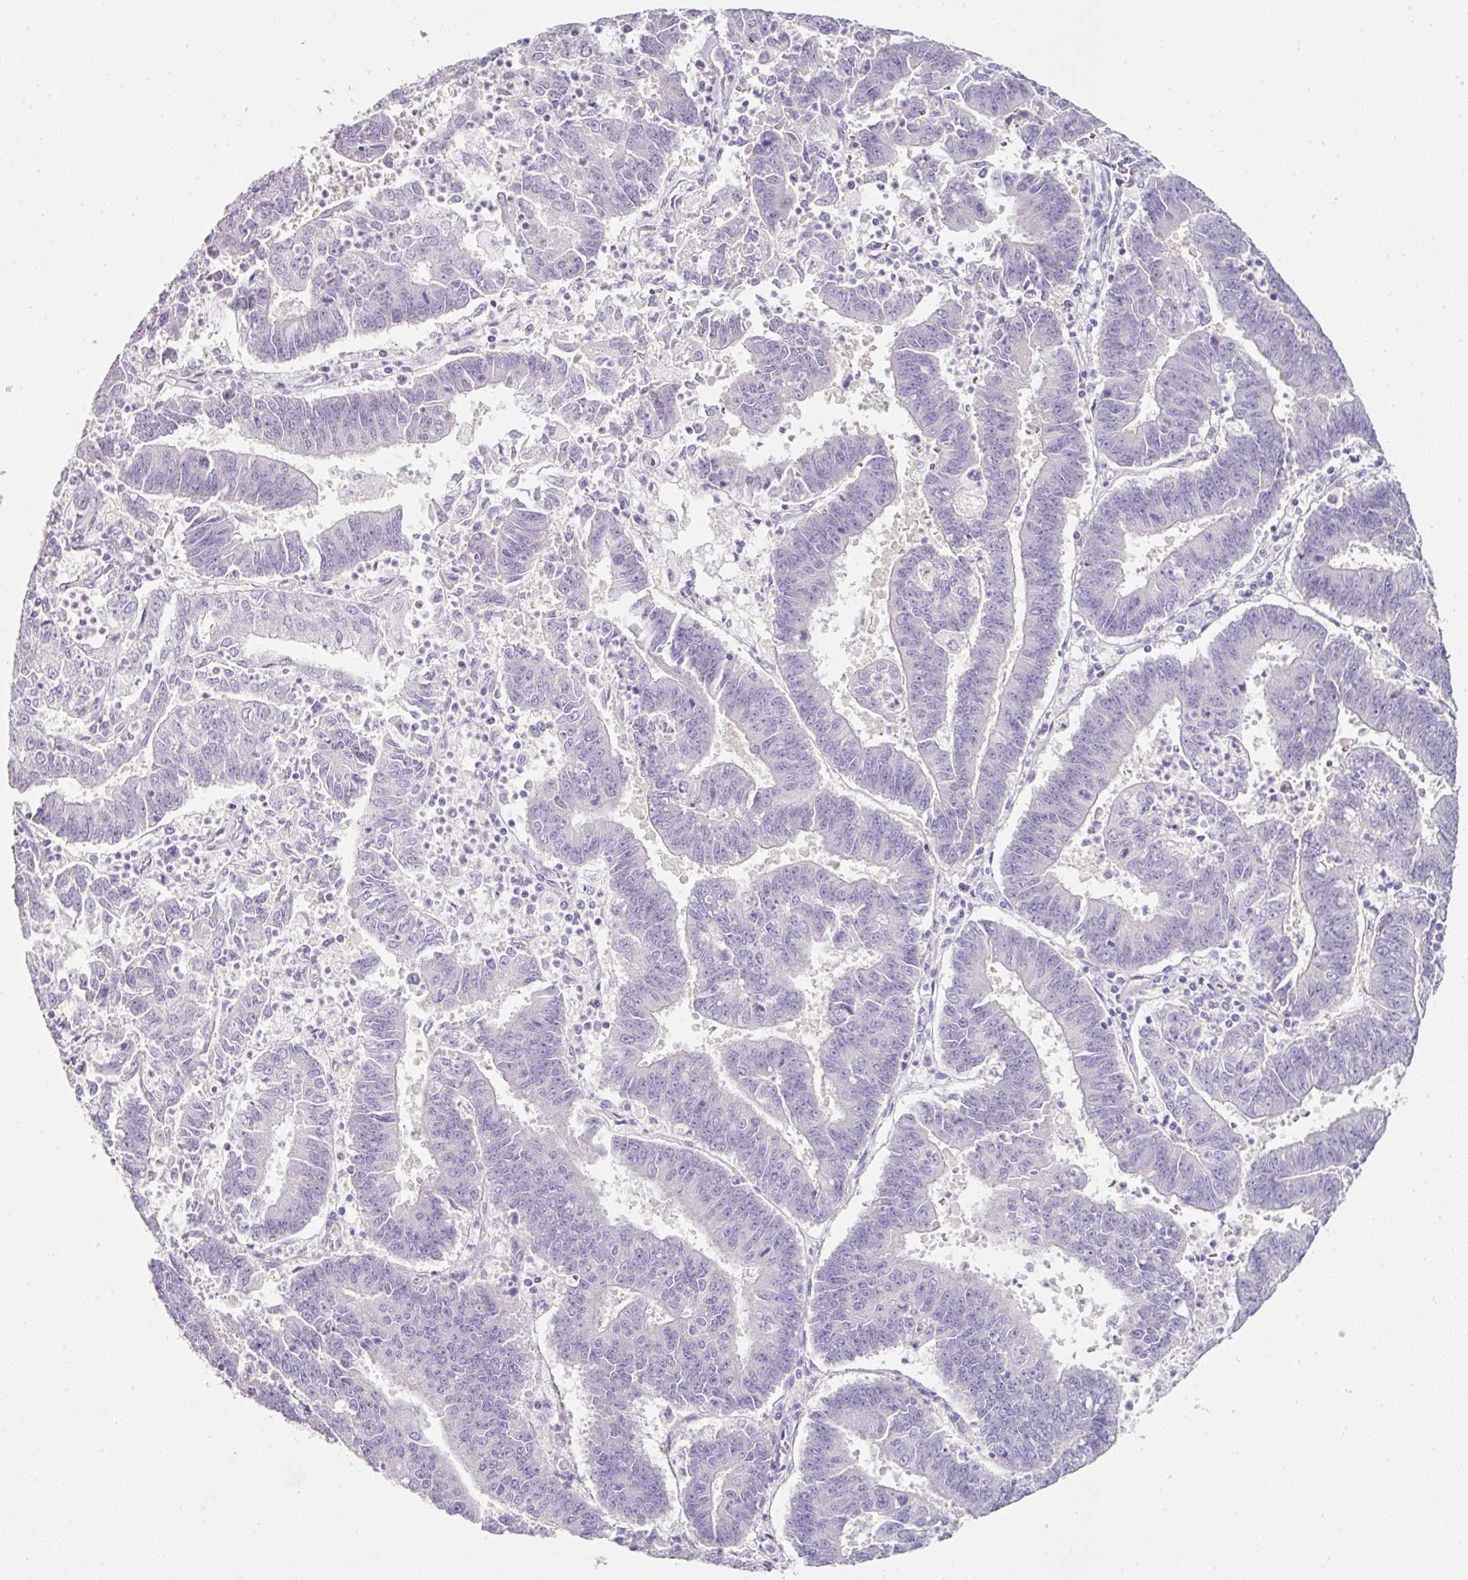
{"staining": {"intensity": "negative", "quantity": "none", "location": "none"}, "tissue": "endometrial cancer", "cell_type": "Tumor cells", "image_type": "cancer", "snomed": [{"axis": "morphology", "description": "Adenocarcinoma, NOS"}, {"axis": "topography", "description": "Endometrium"}], "caption": "This micrograph is of endometrial adenocarcinoma stained with immunohistochemistry to label a protein in brown with the nuclei are counter-stained blue. There is no positivity in tumor cells.", "gene": "SLC2A2", "patient": {"sex": "female", "age": 73}}